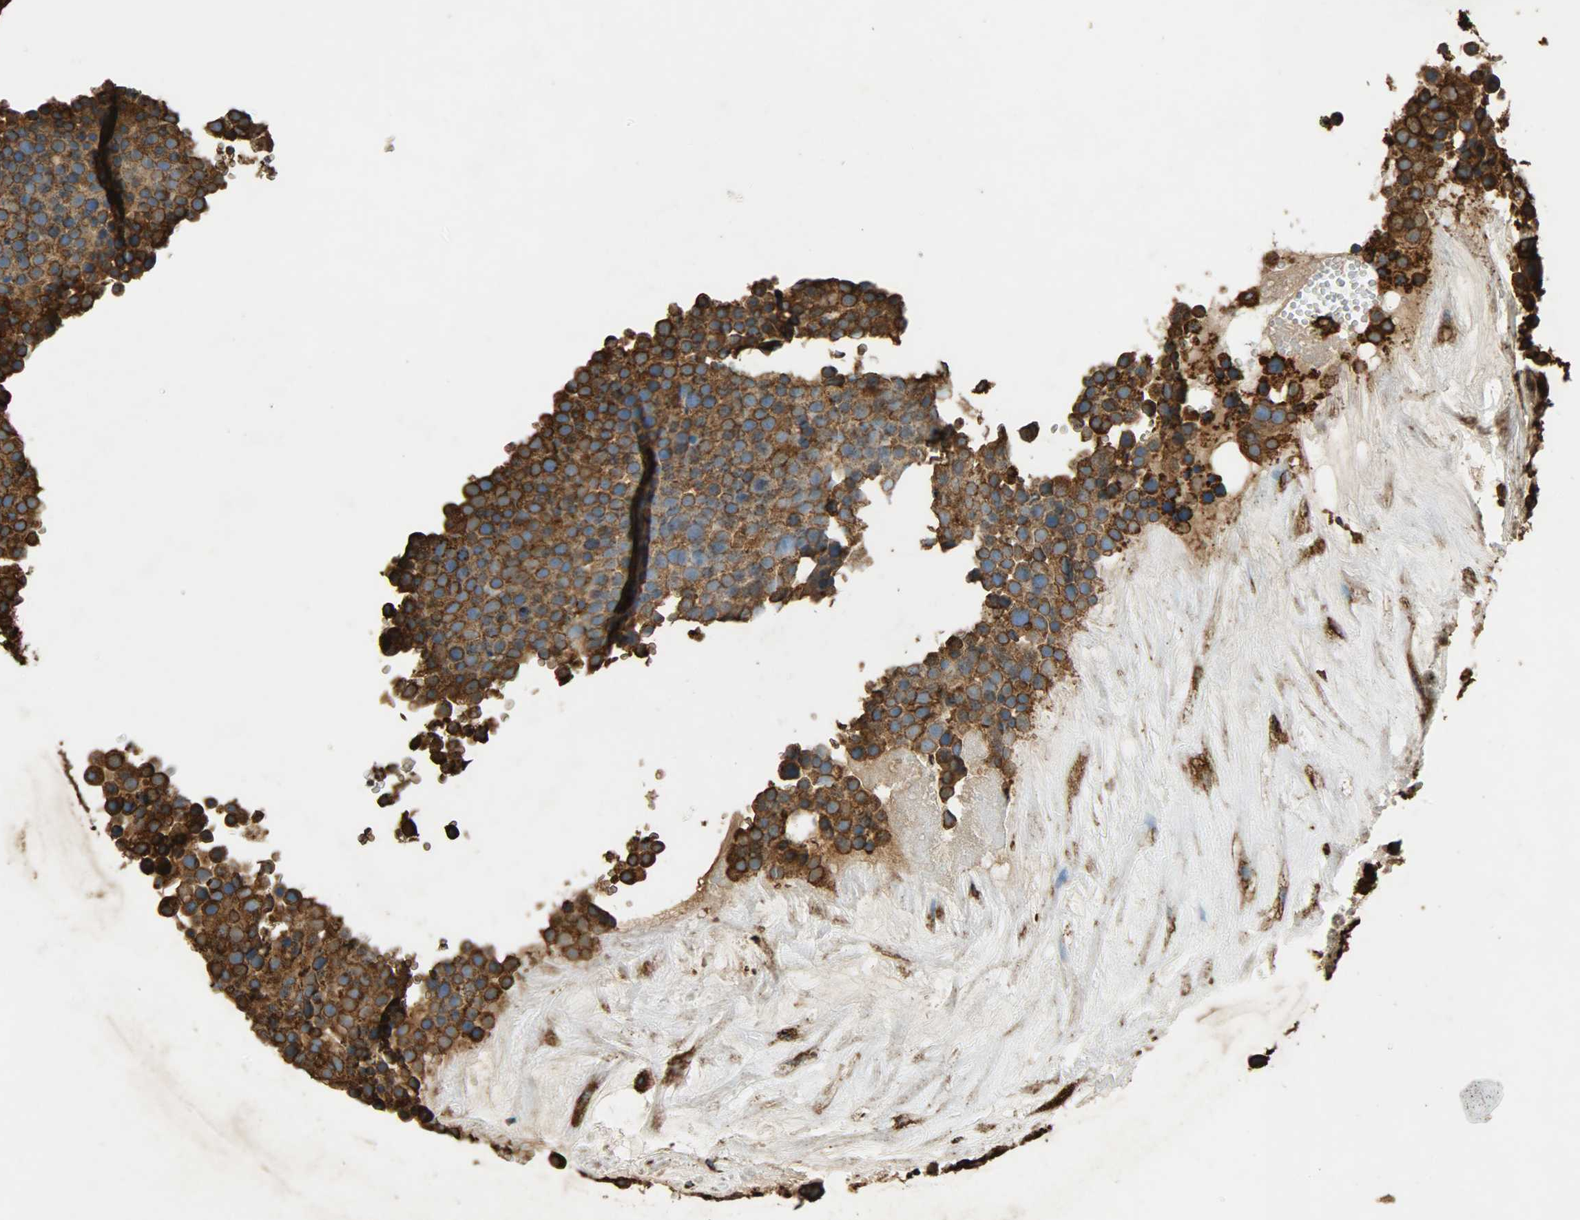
{"staining": {"intensity": "strong", "quantity": ">75%", "location": "cytoplasmic/membranous"}, "tissue": "testis cancer", "cell_type": "Tumor cells", "image_type": "cancer", "snomed": [{"axis": "morphology", "description": "Seminoma, NOS"}, {"axis": "topography", "description": "Testis"}], "caption": "Strong cytoplasmic/membranous positivity for a protein is identified in approximately >75% of tumor cells of testis seminoma using immunohistochemistry.", "gene": "HSP90B1", "patient": {"sex": "male", "age": 71}}